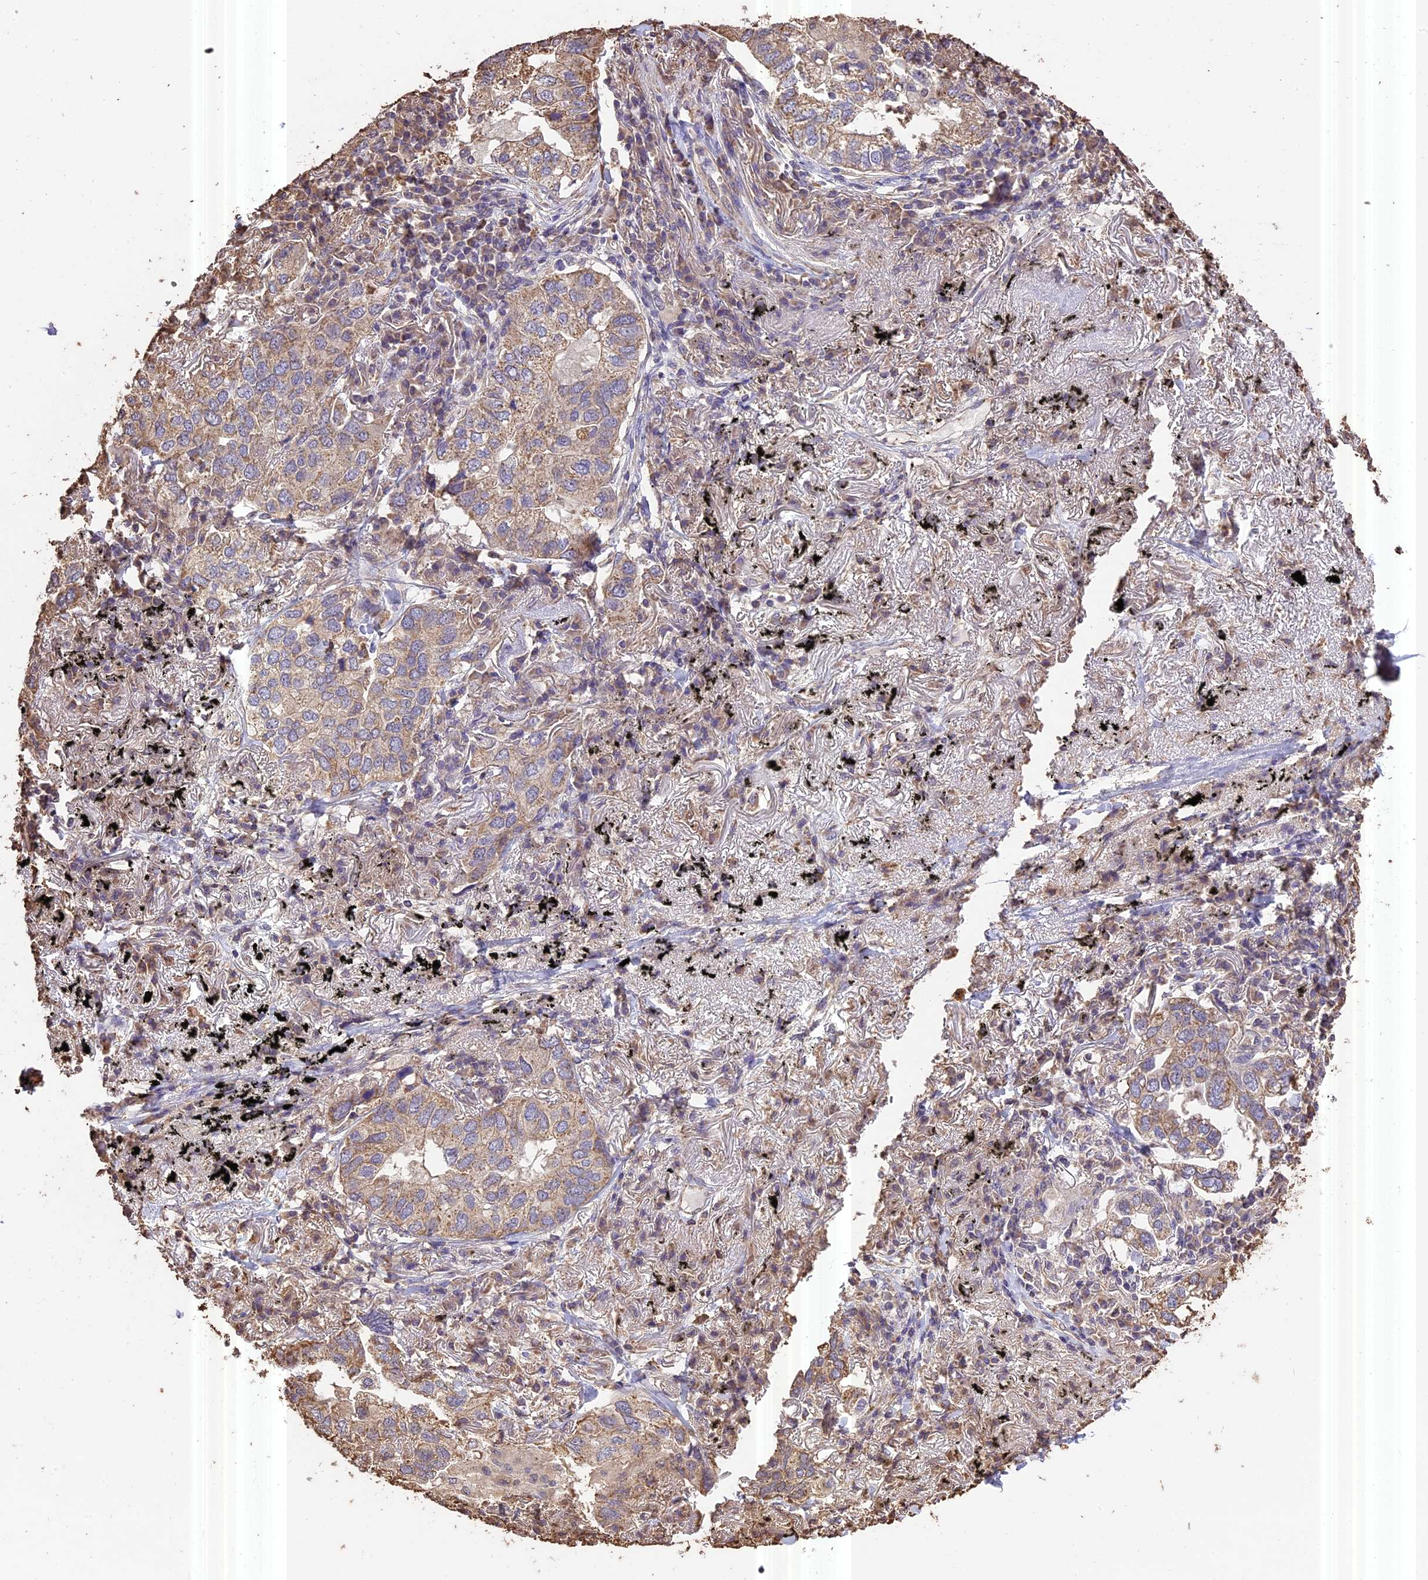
{"staining": {"intensity": "weak", "quantity": "<25%", "location": "cytoplasmic/membranous"}, "tissue": "lung cancer", "cell_type": "Tumor cells", "image_type": "cancer", "snomed": [{"axis": "morphology", "description": "Adenocarcinoma, NOS"}, {"axis": "topography", "description": "Lung"}], "caption": "Lung cancer stained for a protein using immunohistochemistry shows no expression tumor cells.", "gene": "PGPEP1L", "patient": {"sex": "male", "age": 65}}